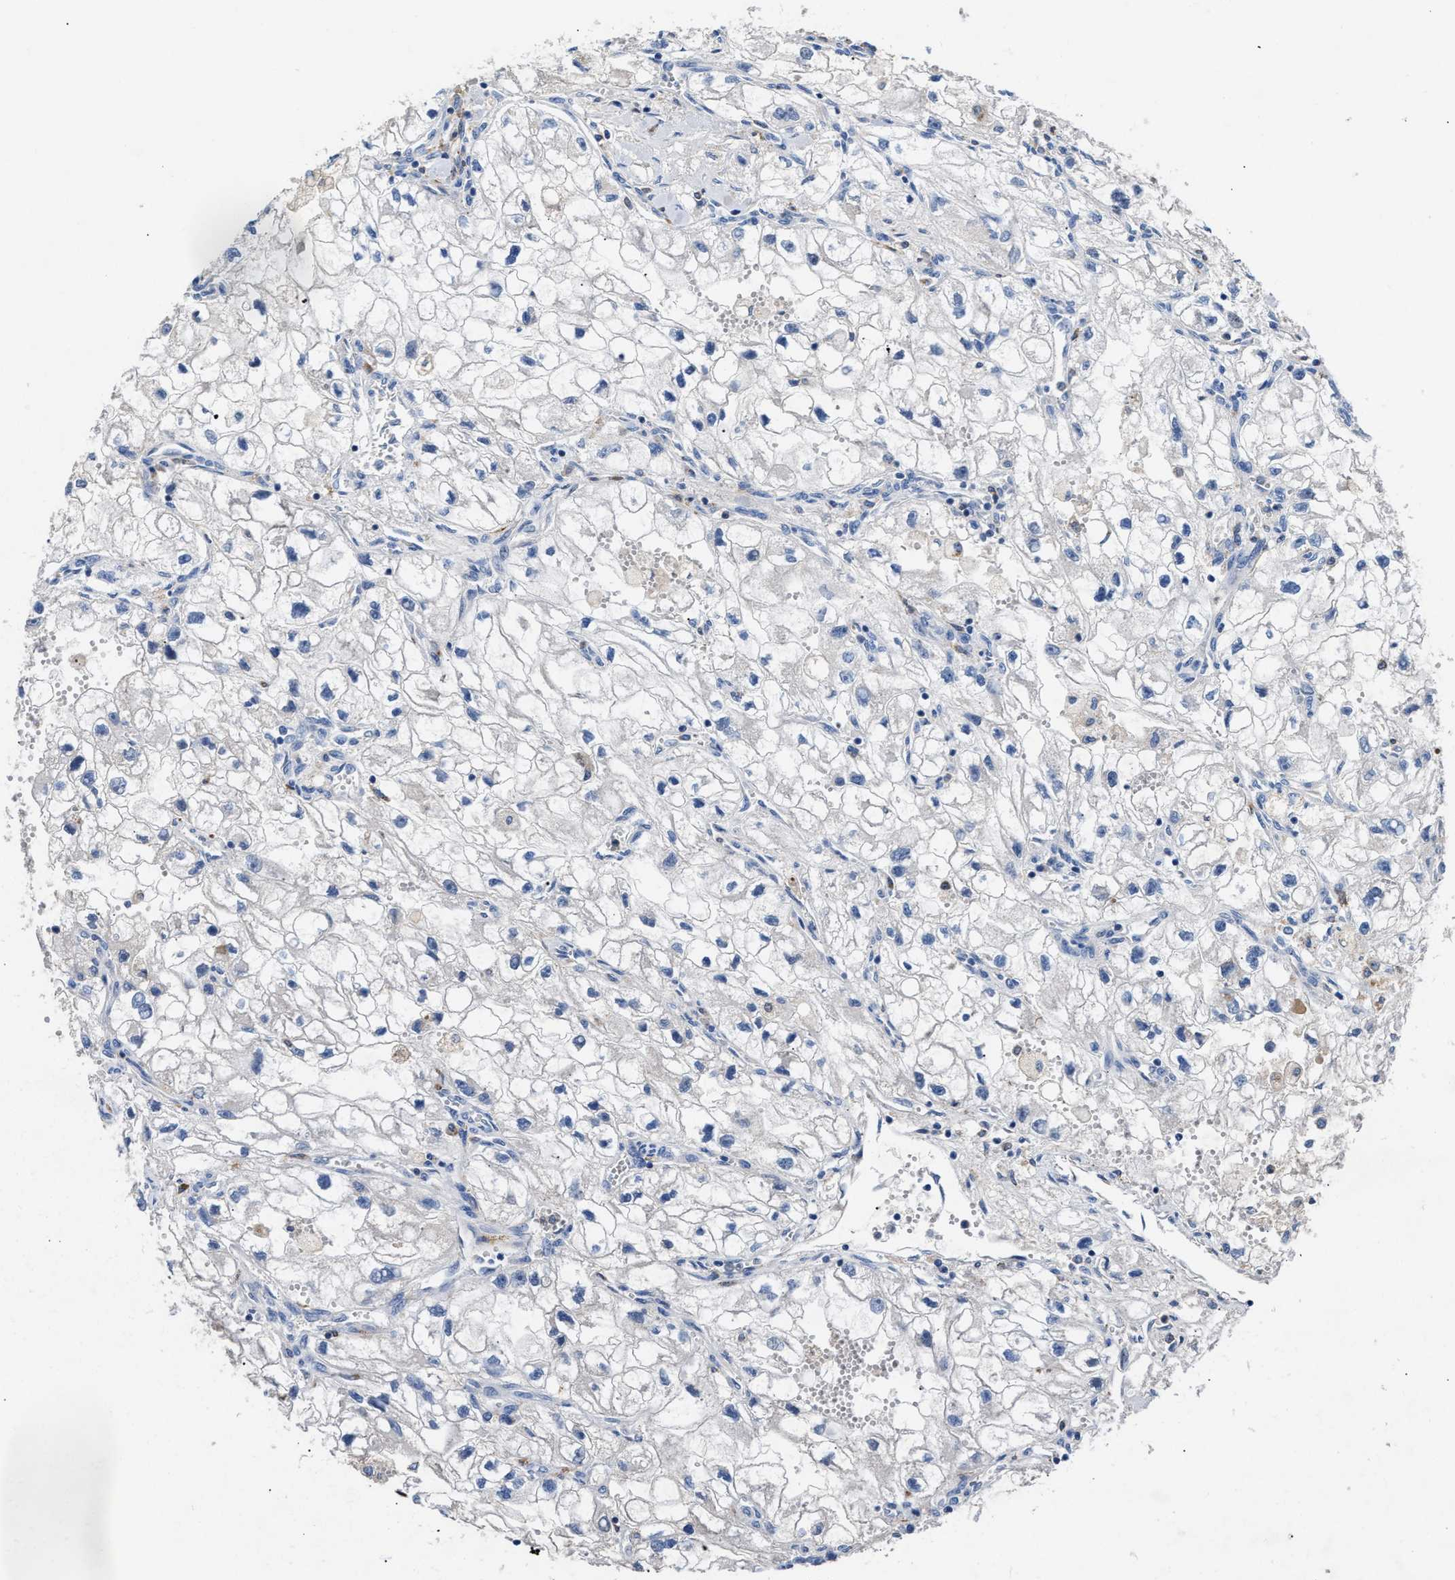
{"staining": {"intensity": "negative", "quantity": "none", "location": "none"}, "tissue": "renal cancer", "cell_type": "Tumor cells", "image_type": "cancer", "snomed": [{"axis": "morphology", "description": "Adenocarcinoma, NOS"}, {"axis": "topography", "description": "Kidney"}], "caption": "Protein analysis of renal cancer (adenocarcinoma) demonstrates no significant positivity in tumor cells. (Stains: DAB (3,3'-diaminobenzidine) IHC with hematoxylin counter stain, Microscopy: brightfield microscopy at high magnification).", "gene": "CCDC171", "patient": {"sex": "female", "age": 70}}